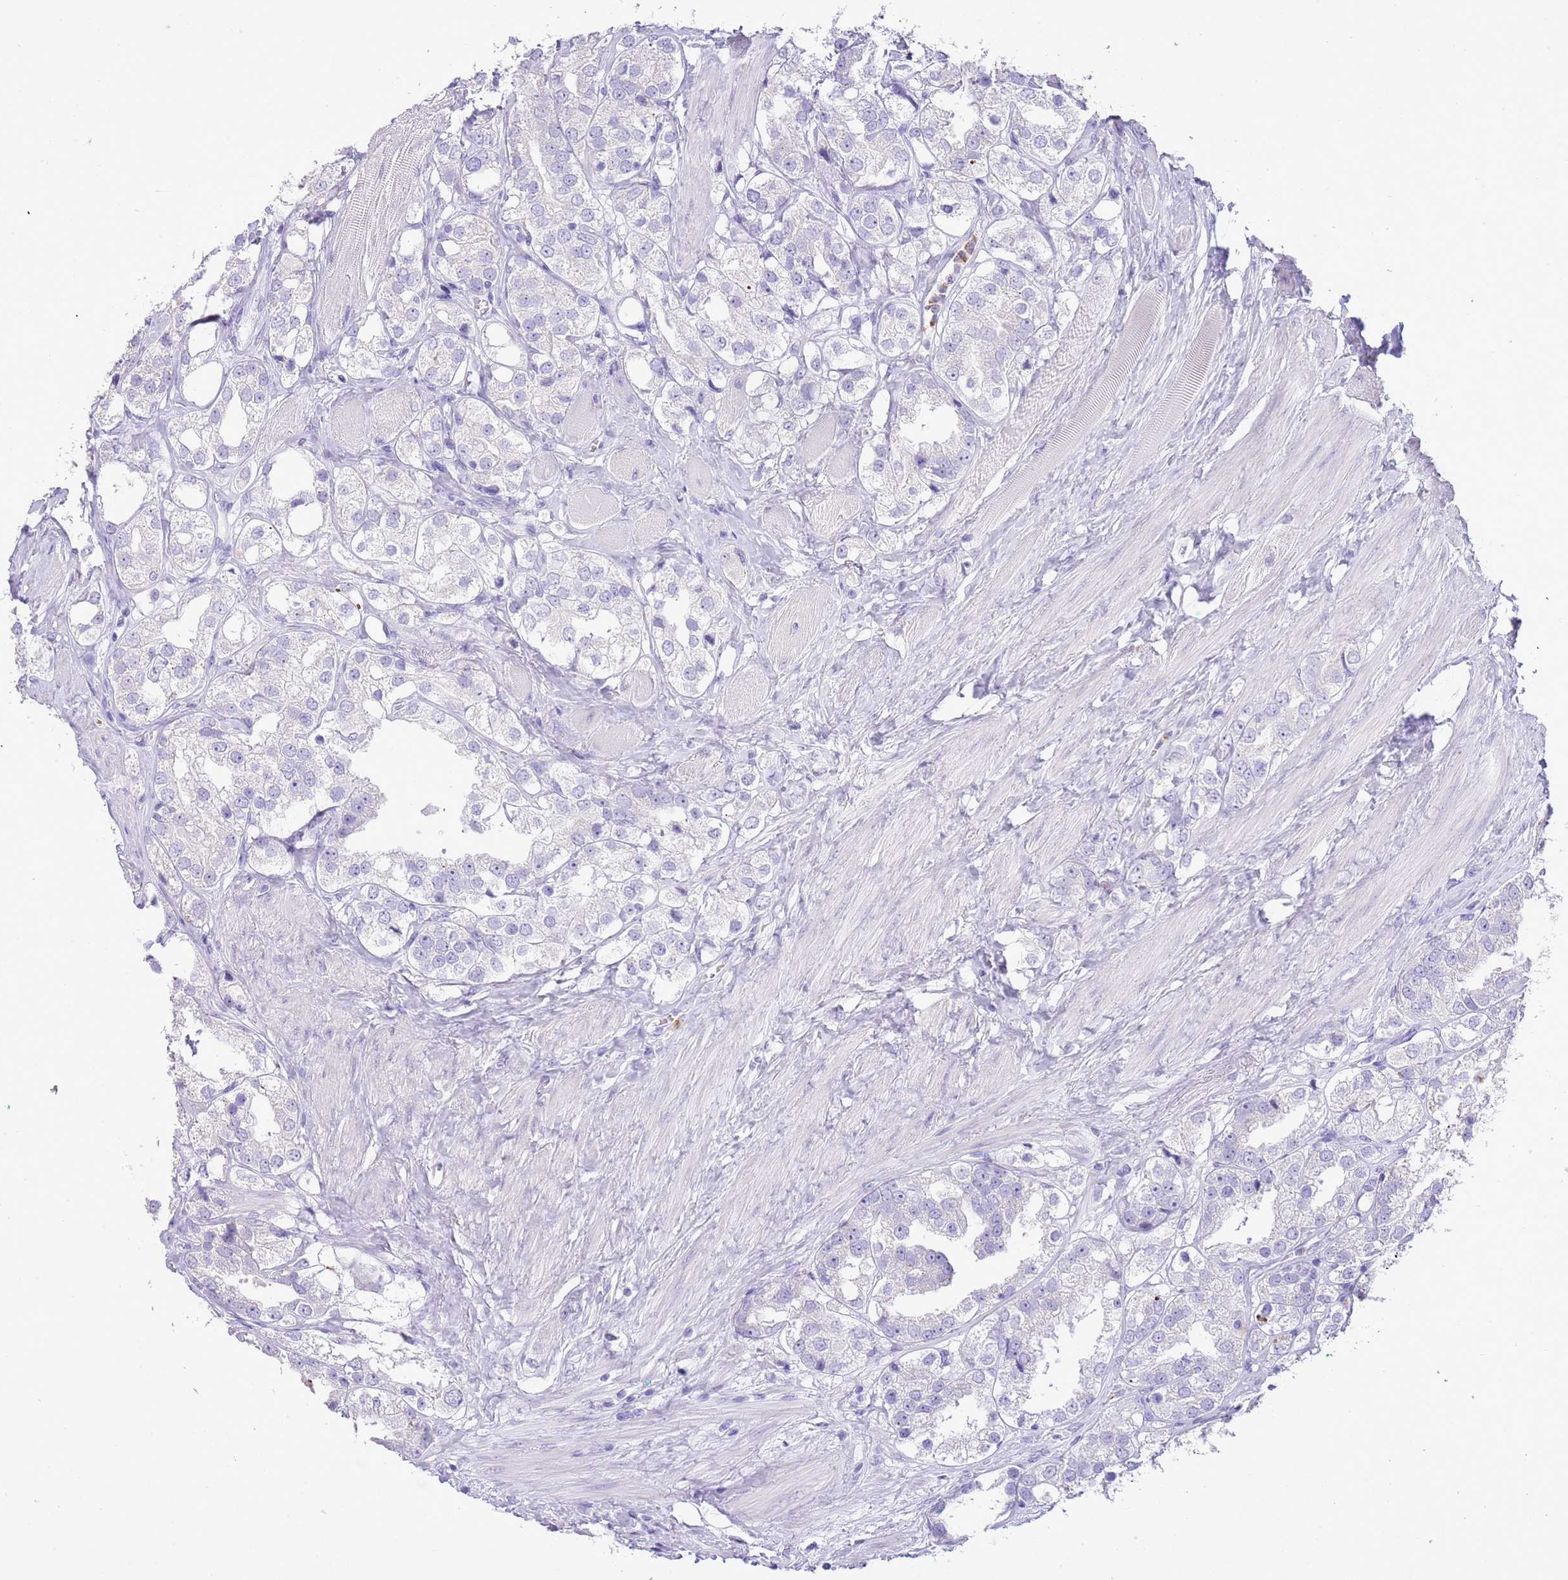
{"staining": {"intensity": "negative", "quantity": "none", "location": "none"}, "tissue": "prostate cancer", "cell_type": "Tumor cells", "image_type": "cancer", "snomed": [{"axis": "morphology", "description": "Adenocarcinoma, NOS"}, {"axis": "topography", "description": "Prostate"}], "caption": "This image is of prostate cancer stained with IHC to label a protein in brown with the nuclei are counter-stained blue. There is no positivity in tumor cells. (DAB (3,3'-diaminobenzidine) IHC with hematoxylin counter stain).", "gene": "OR2Z1", "patient": {"sex": "male", "age": 79}}